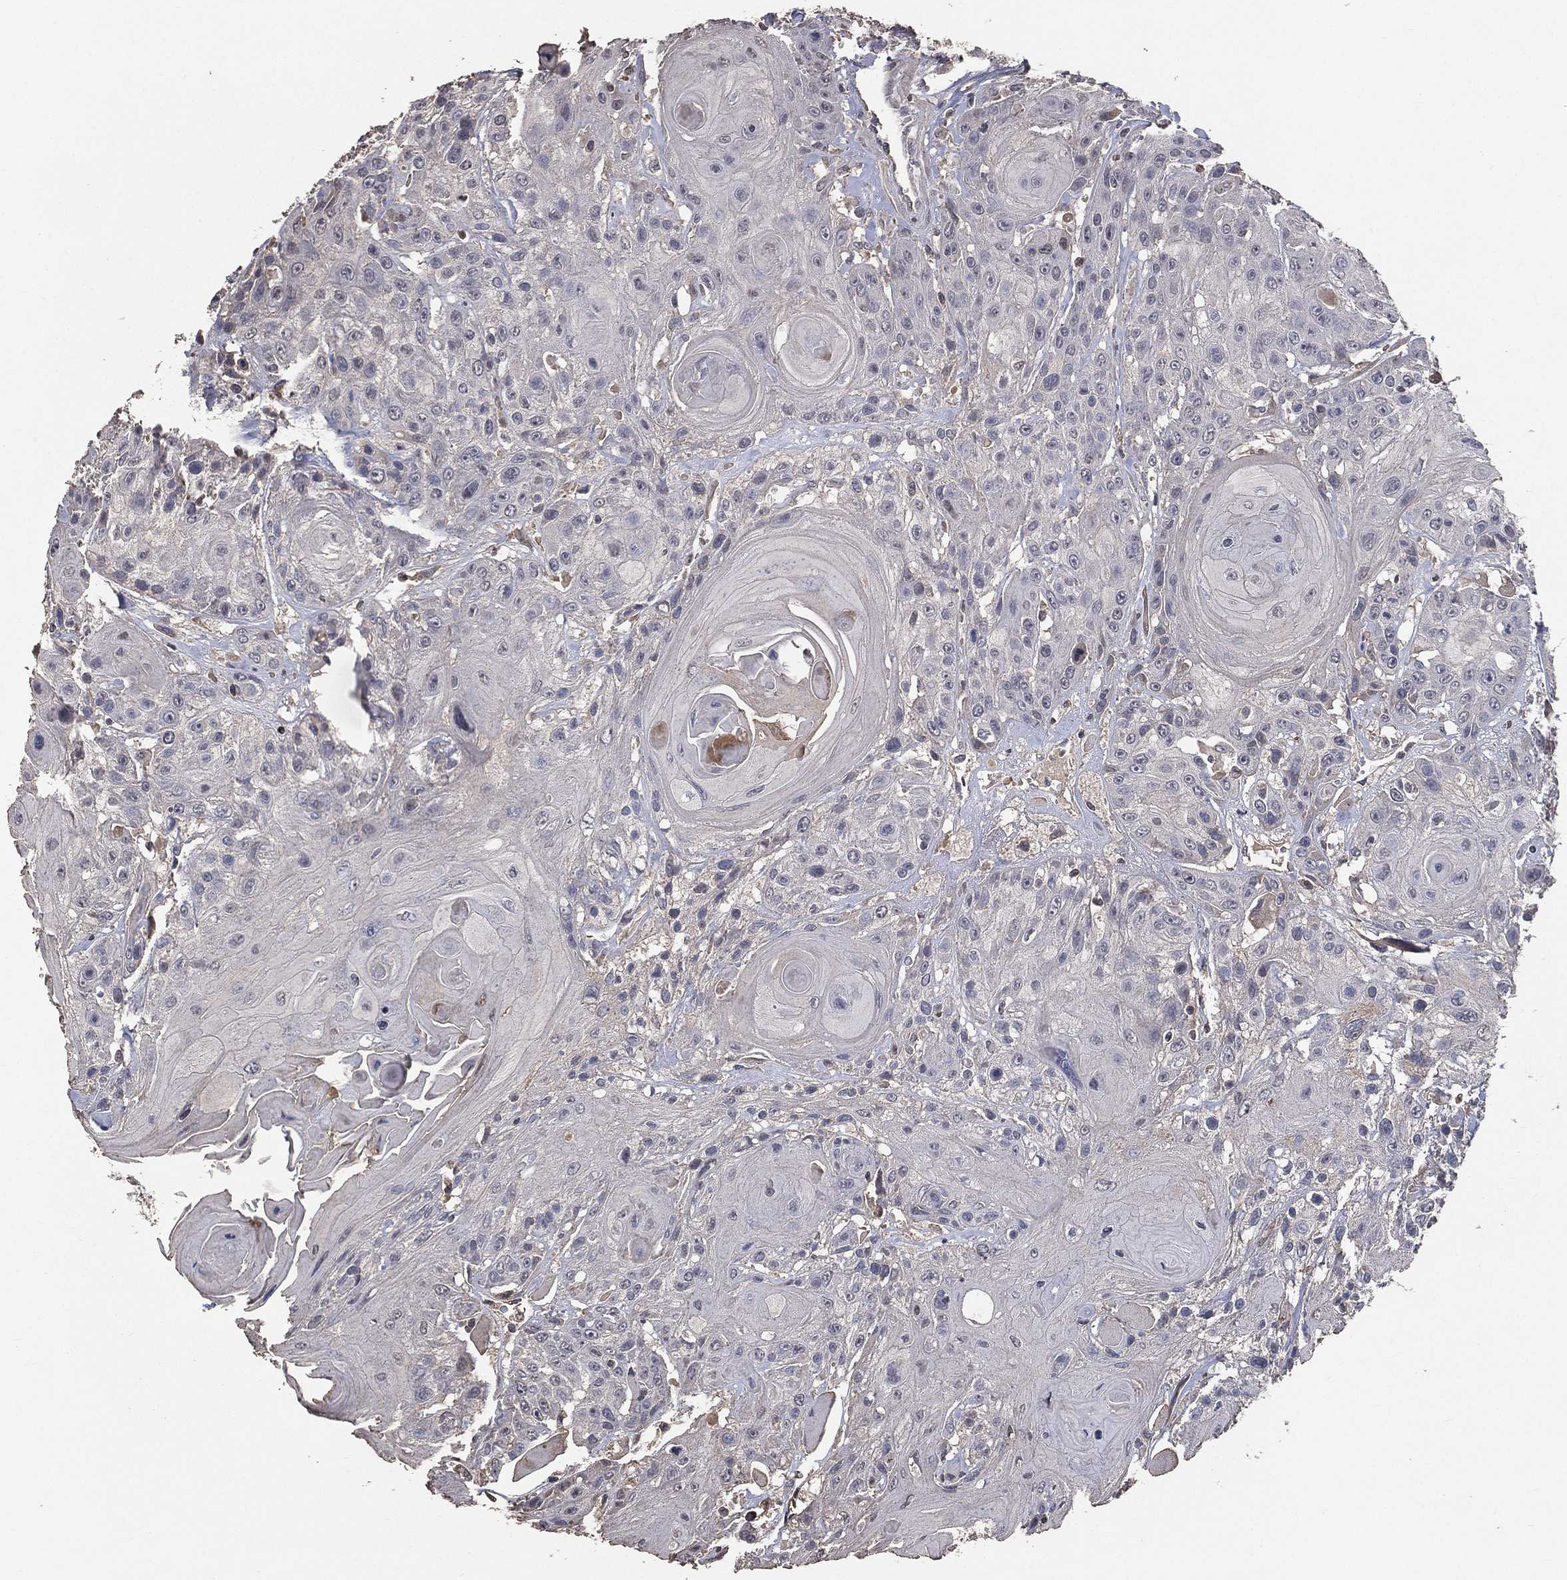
{"staining": {"intensity": "negative", "quantity": "none", "location": "none"}, "tissue": "head and neck cancer", "cell_type": "Tumor cells", "image_type": "cancer", "snomed": [{"axis": "morphology", "description": "Squamous cell carcinoma, NOS"}, {"axis": "topography", "description": "Head-Neck"}], "caption": "There is no significant positivity in tumor cells of head and neck squamous cell carcinoma.", "gene": "SNAP25", "patient": {"sex": "female", "age": 59}}